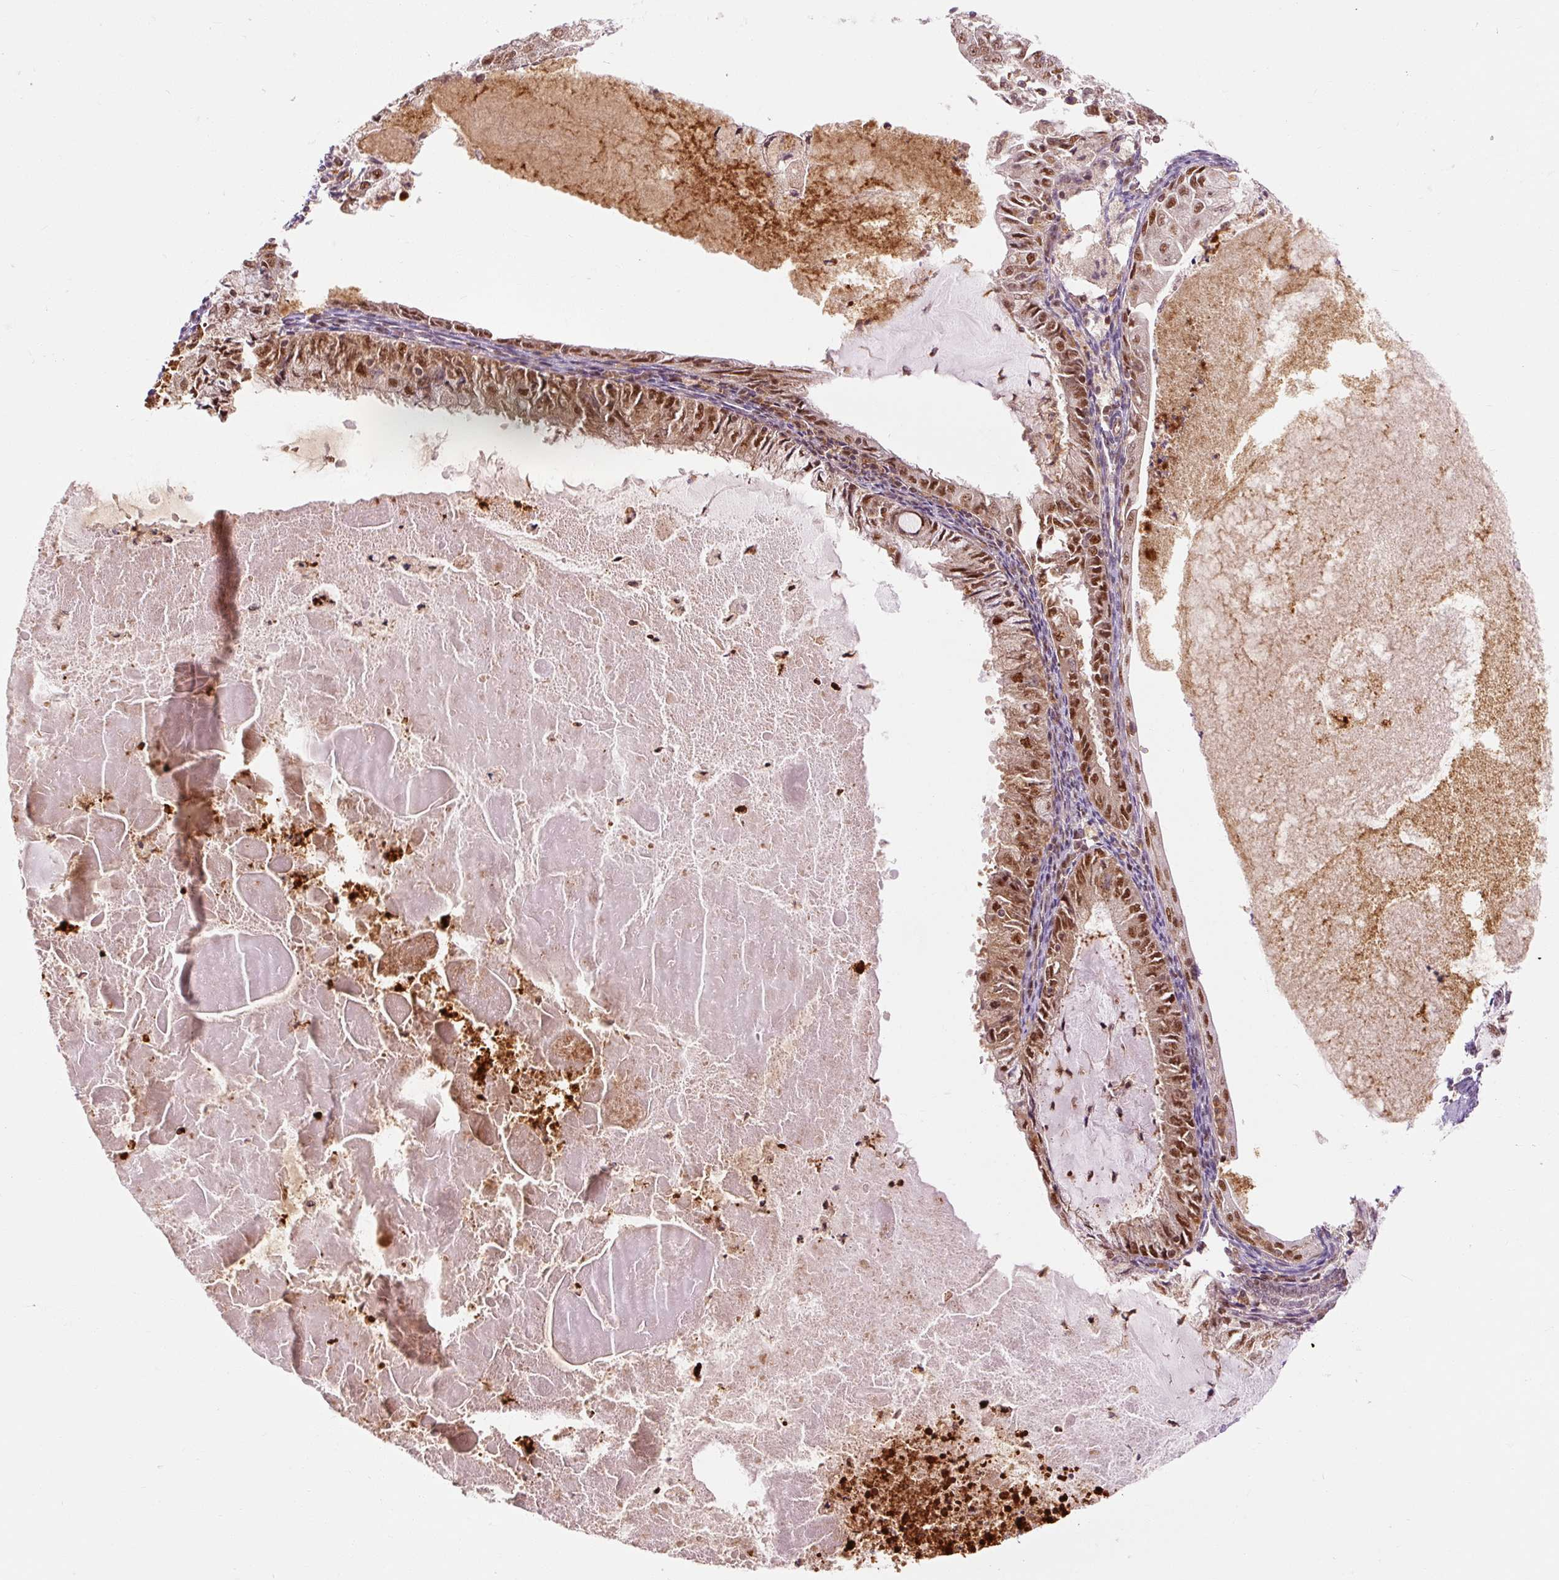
{"staining": {"intensity": "moderate", "quantity": ">75%", "location": "cytoplasmic/membranous,nuclear"}, "tissue": "endometrial cancer", "cell_type": "Tumor cells", "image_type": "cancer", "snomed": [{"axis": "morphology", "description": "Adenocarcinoma, NOS"}, {"axis": "topography", "description": "Endometrium"}], "caption": "Endometrial cancer (adenocarcinoma) stained for a protein demonstrates moderate cytoplasmic/membranous and nuclear positivity in tumor cells.", "gene": "CSTF1", "patient": {"sex": "female", "age": 57}}